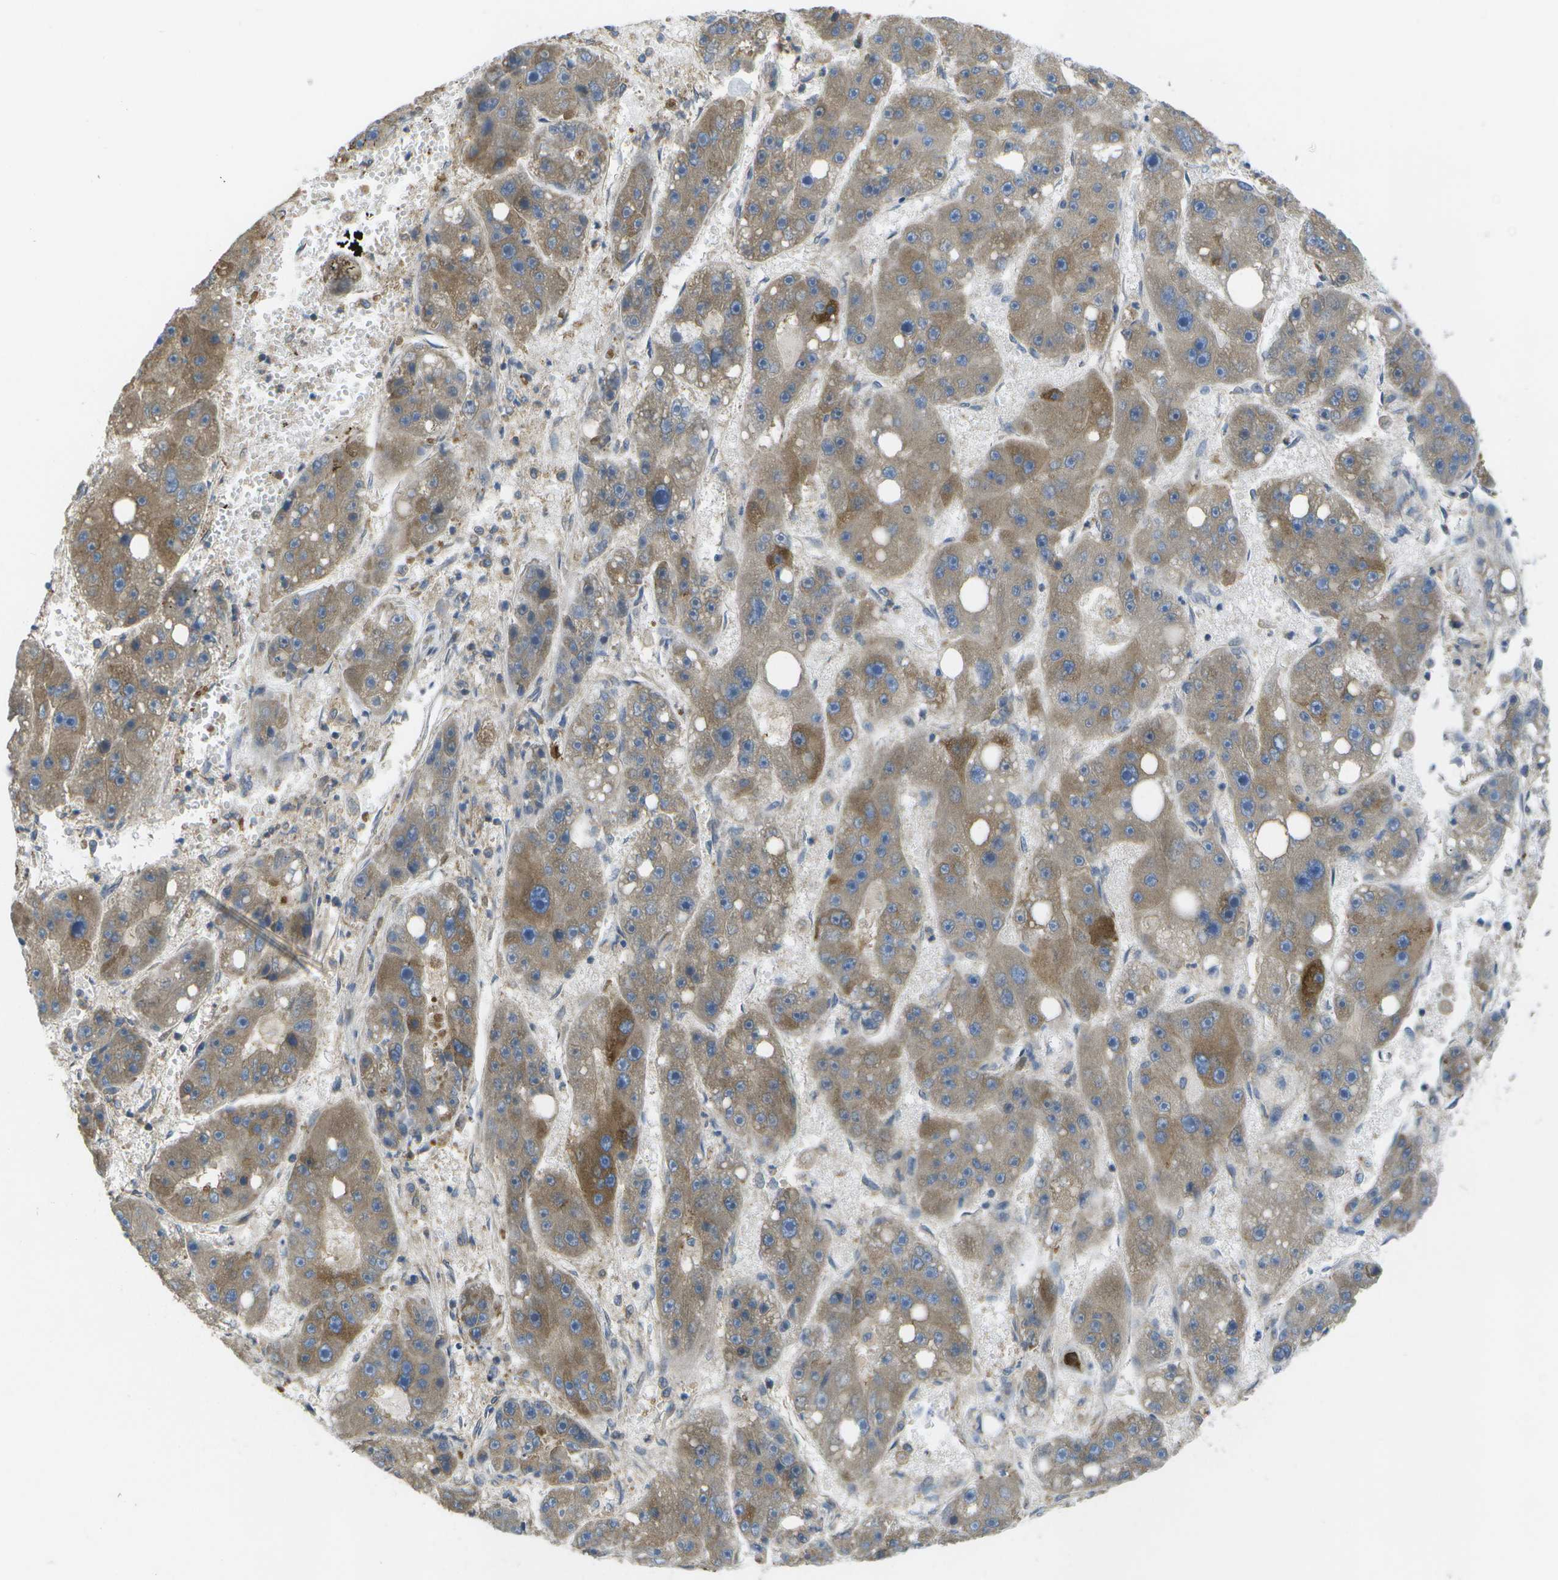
{"staining": {"intensity": "moderate", "quantity": ">75%", "location": "cytoplasmic/membranous"}, "tissue": "liver cancer", "cell_type": "Tumor cells", "image_type": "cancer", "snomed": [{"axis": "morphology", "description": "Carcinoma, Hepatocellular, NOS"}, {"axis": "topography", "description": "Liver"}], "caption": "Liver cancer (hepatocellular carcinoma) stained for a protein shows moderate cytoplasmic/membranous positivity in tumor cells.", "gene": "DPM3", "patient": {"sex": "female", "age": 61}}